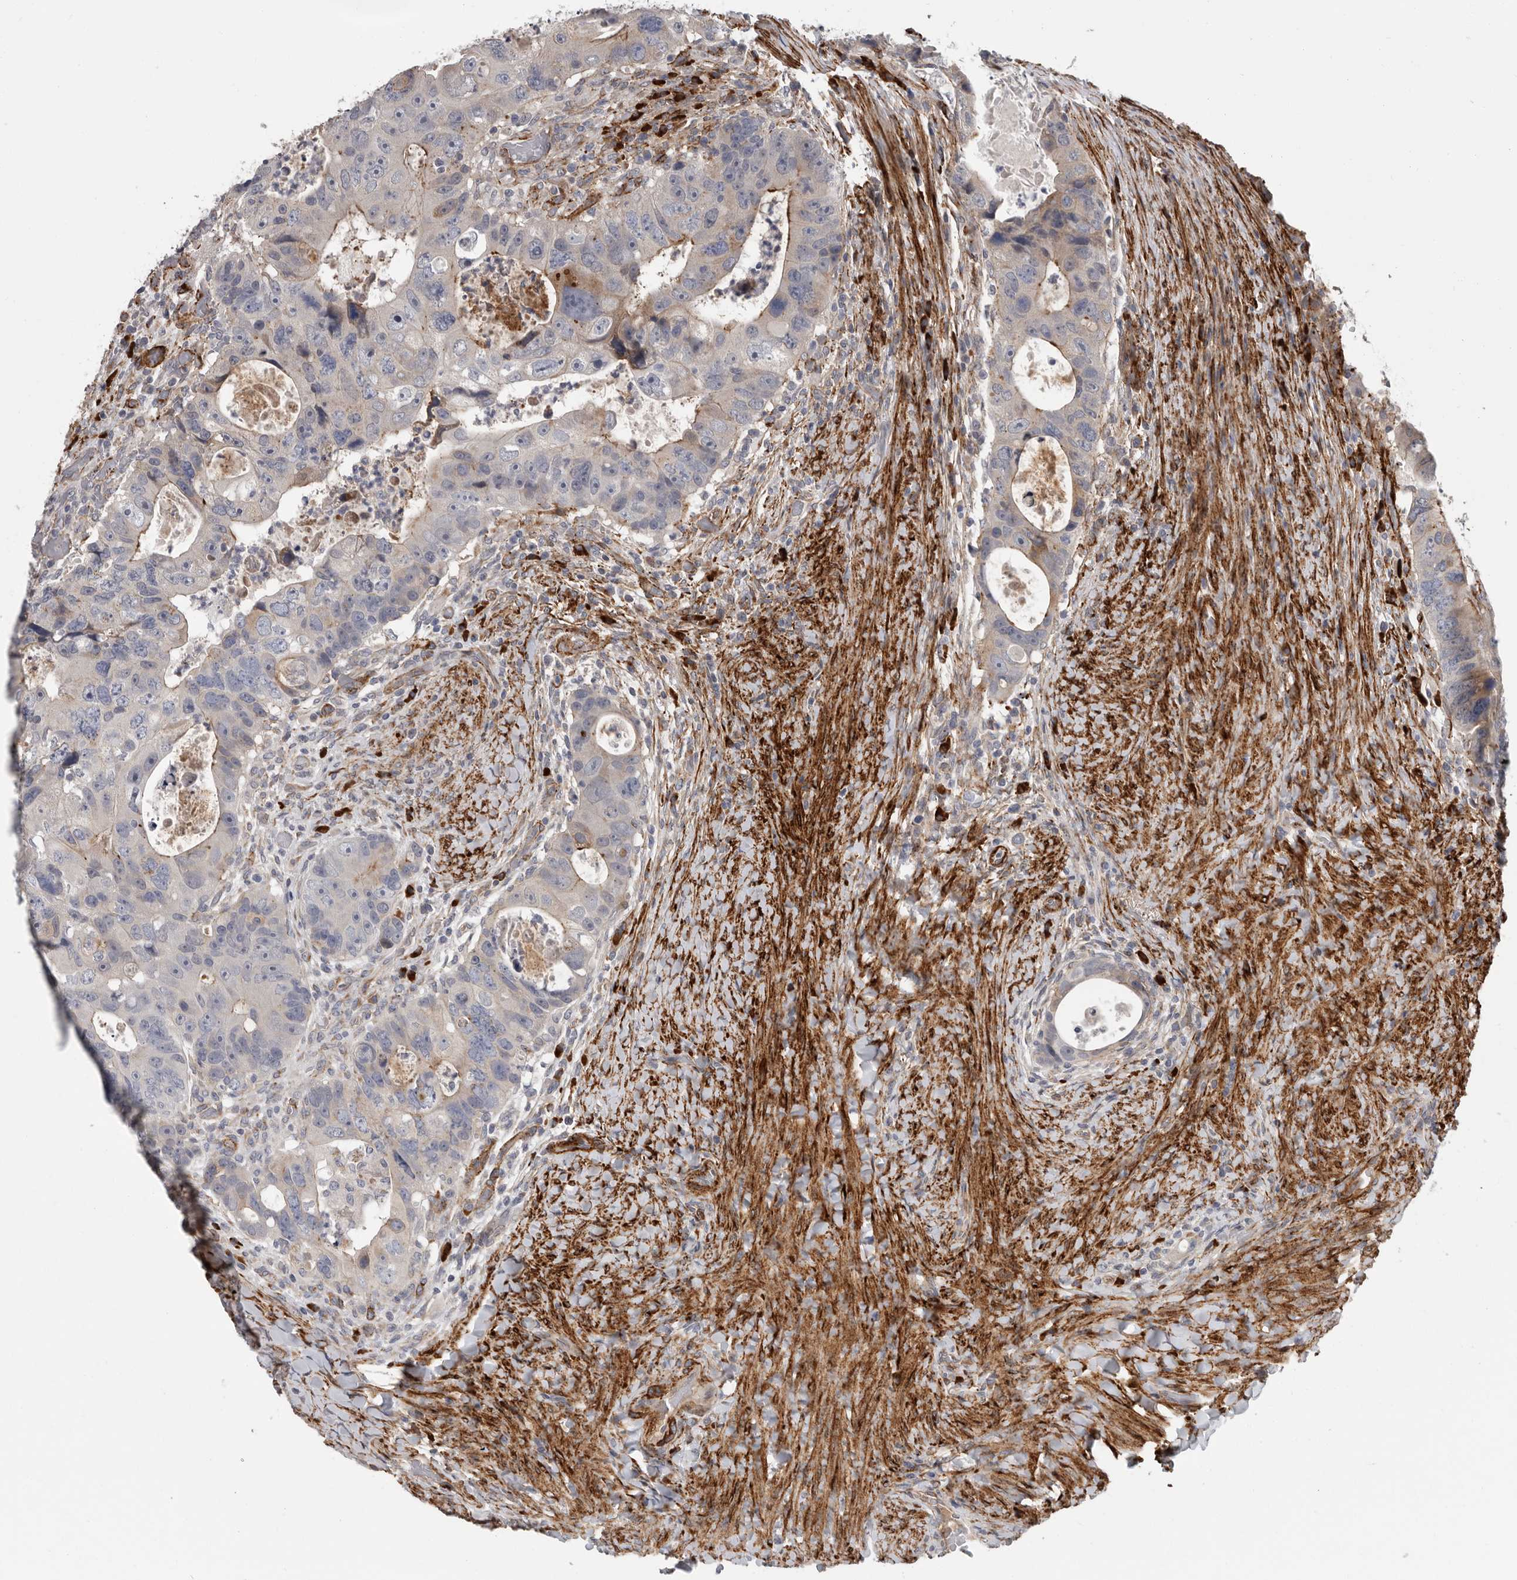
{"staining": {"intensity": "moderate", "quantity": "<25%", "location": "cytoplasmic/membranous"}, "tissue": "colorectal cancer", "cell_type": "Tumor cells", "image_type": "cancer", "snomed": [{"axis": "morphology", "description": "Adenocarcinoma, NOS"}, {"axis": "topography", "description": "Rectum"}], "caption": "Immunohistochemical staining of human colorectal cancer (adenocarcinoma) exhibits moderate cytoplasmic/membranous protein expression in about <25% of tumor cells. Using DAB (3,3'-diaminobenzidine) (brown) and hematoxylin (blue) stains, captured at high magnification using brightfield microscopy.", "gene": "ATXN3L", "patient": {"sex": "male", "age": 59}}